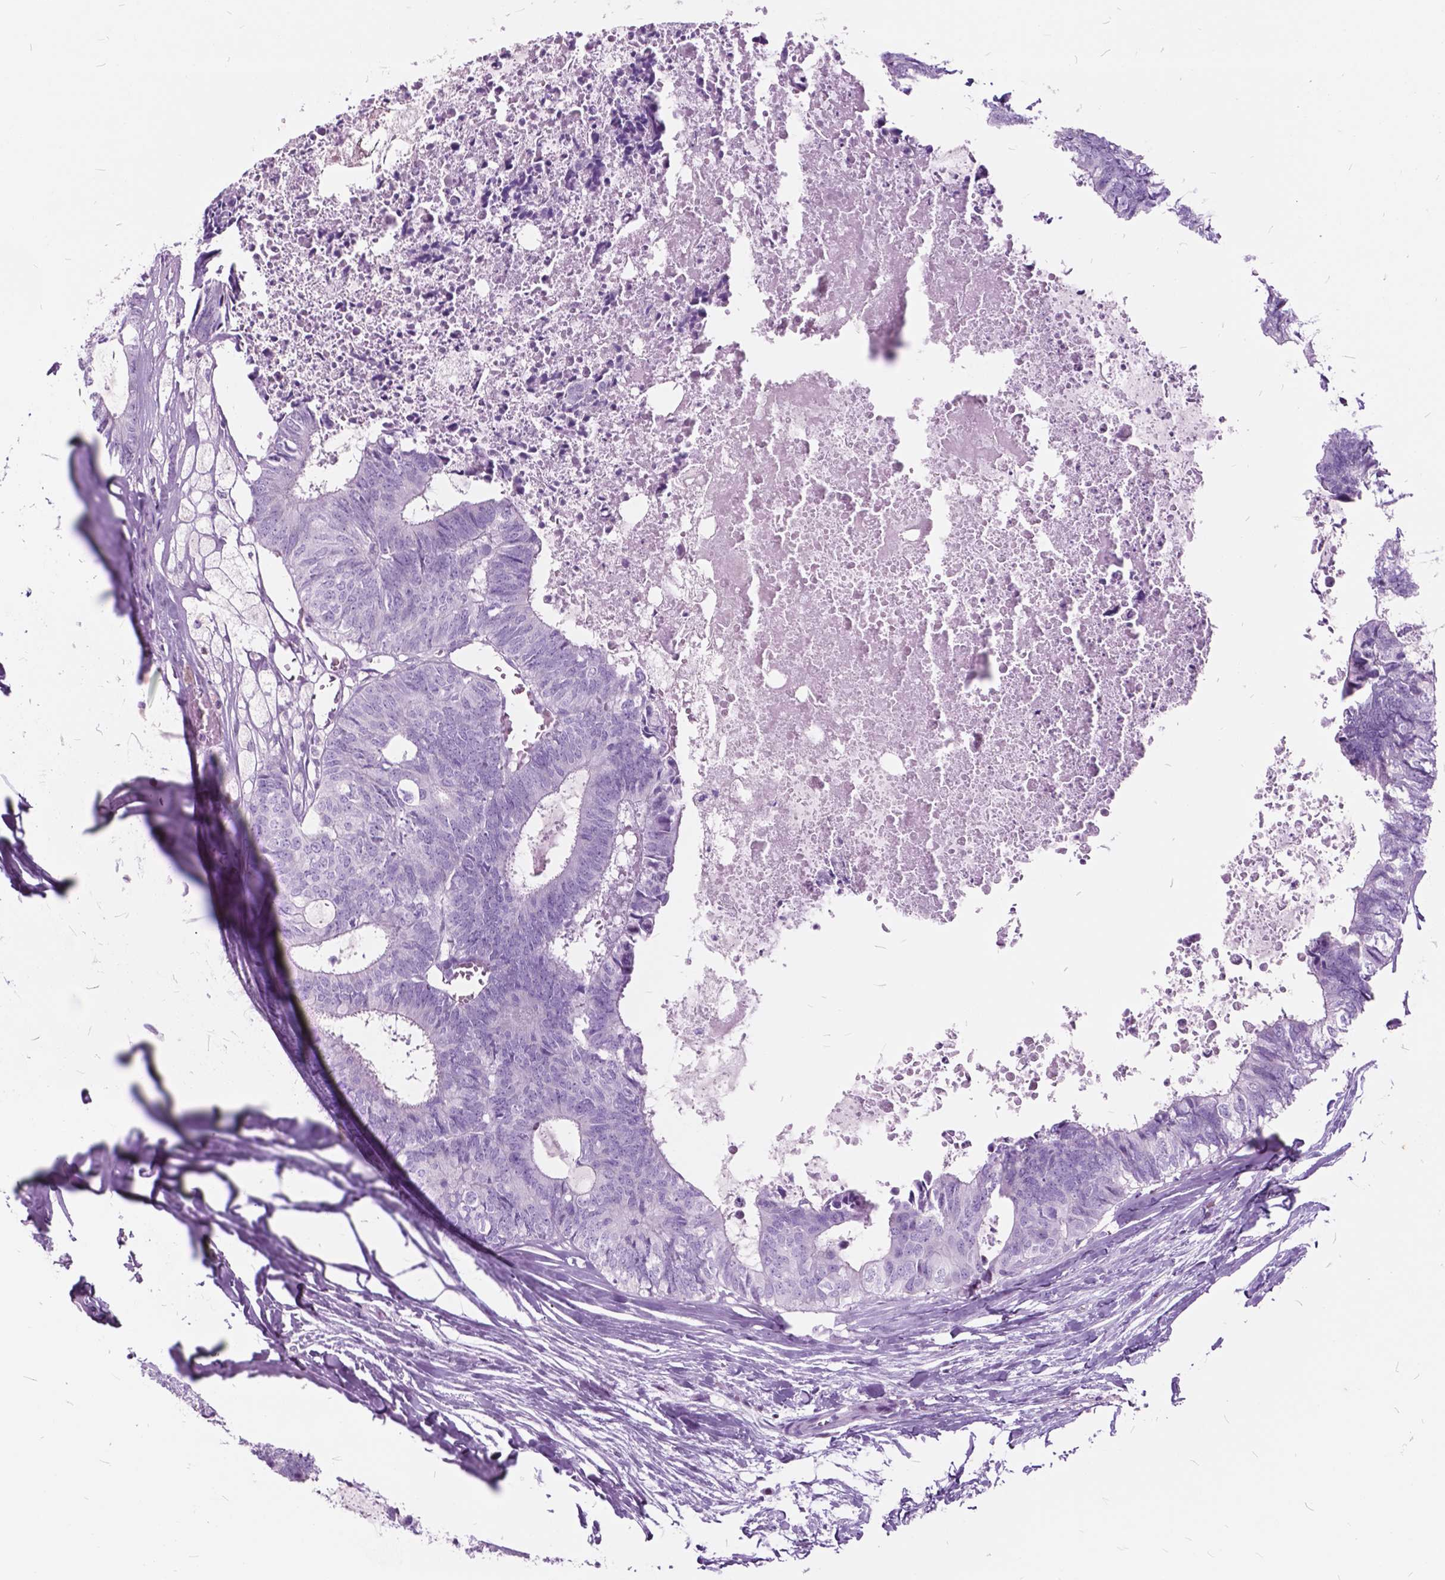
{"staining": {"intensity": "negative", "quantity": "none", "location": "none"}, "tissue": "colorectal cancer", "cell_type": "Tumor cells", "image_type": "cancer", "snomed": [{"axis": "morphology", "description": "Adenocarcinoma, NOS"}, {"axis": "topography", "description": "Colon"}, {"axis": "topography", "description": "Rectum"}], "caption": "DAB (3,3'-diaminobenzidine) immunohistochemical staining of colorectal cancer (adenocarcinoma) displays no significant positivity in tumor cells. (Brightfield microscopy of DAB (3,3'-diaminobenzidine) immunohistochemistry at high magnification).", "gene": "SP140", "patient": {"sex": "male", "age": 57}}